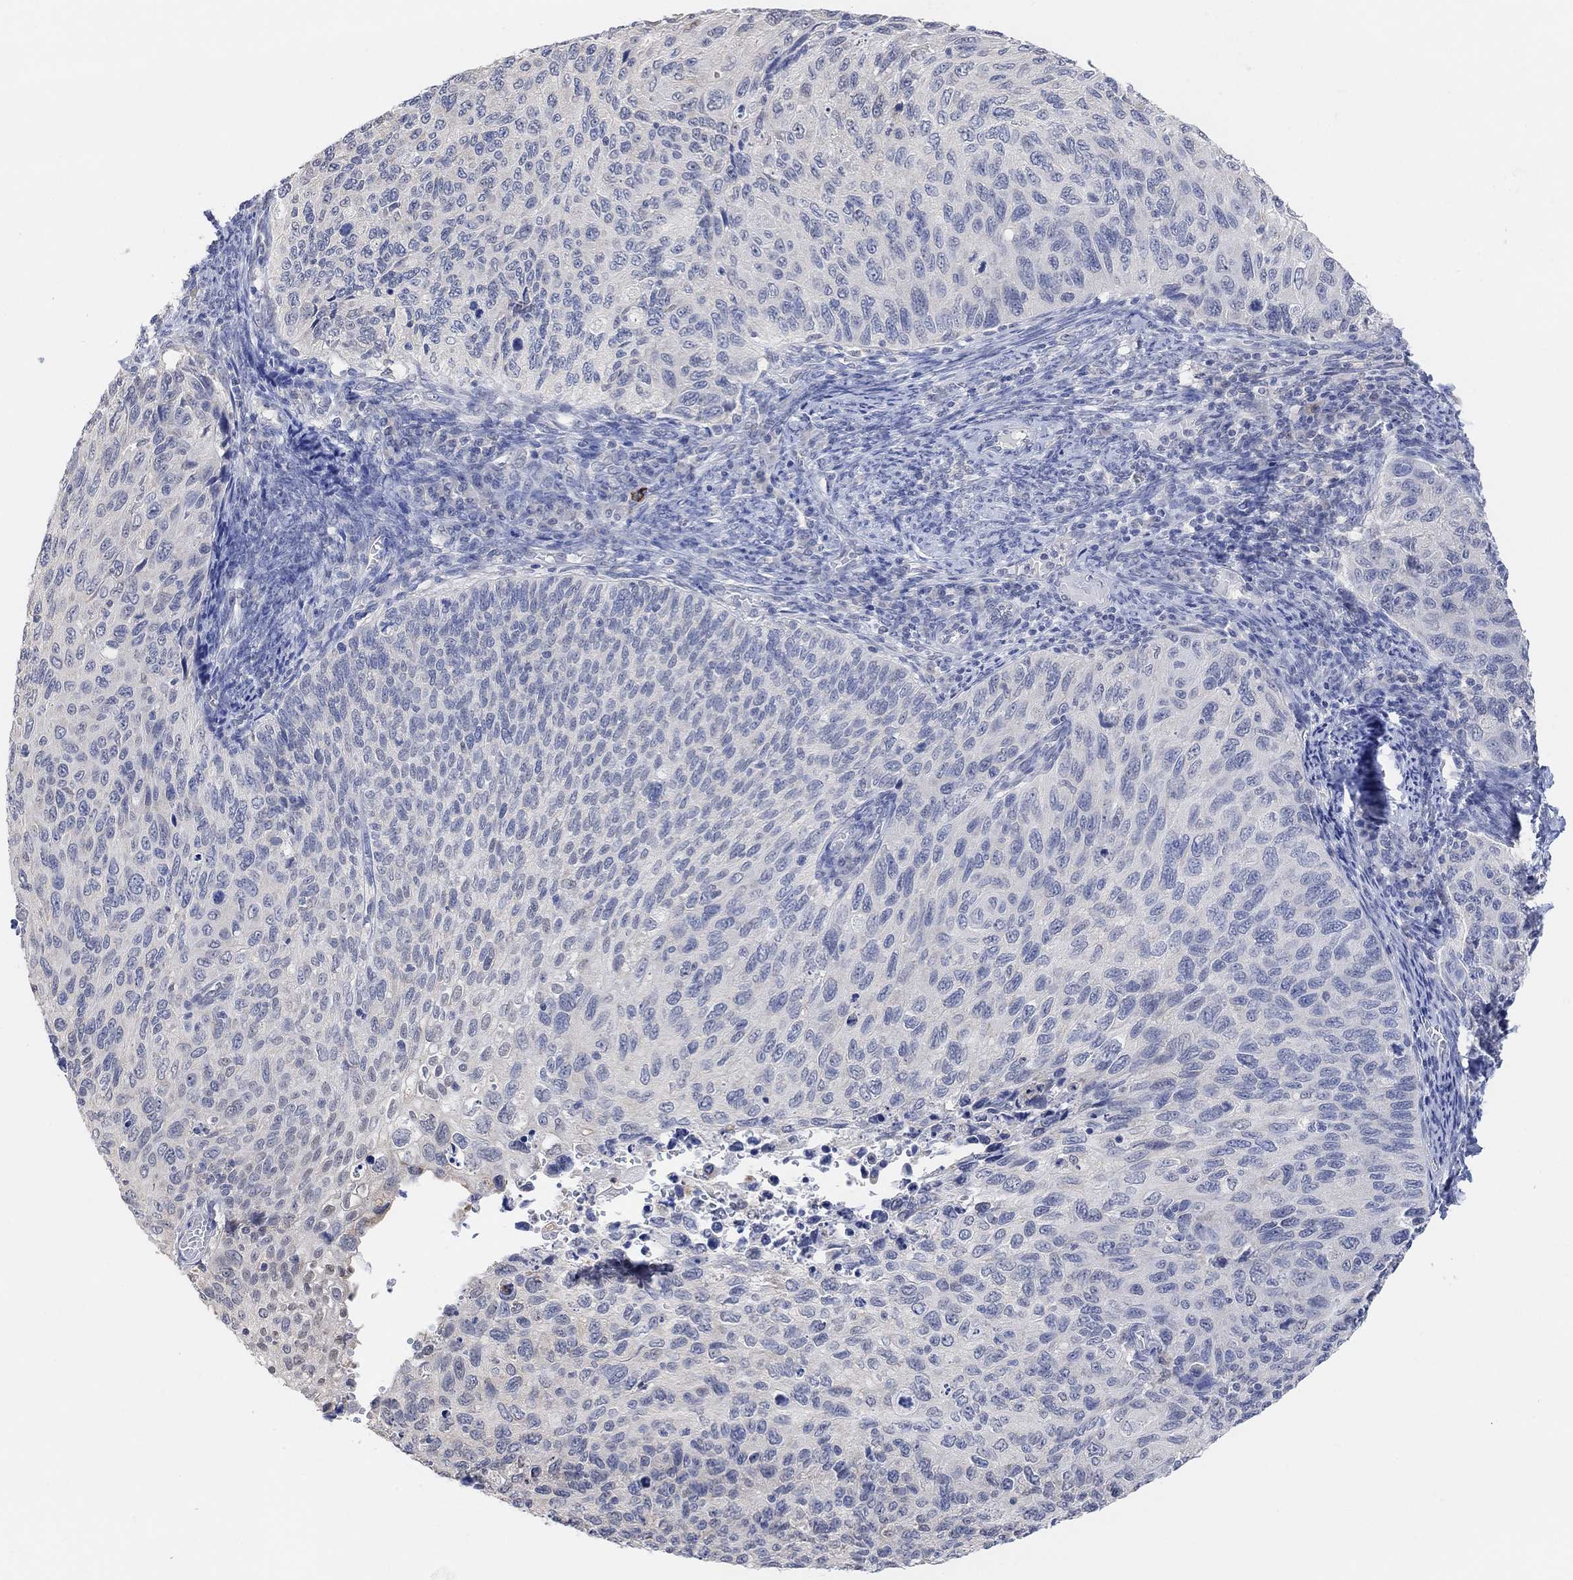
{"staining": {"intensity": "negative", "quantity": "none", "location": "none"}, "tissue": "cervical cancer", "cell_type": "Tumor cells", "image_type": "cancer", "snomed": [{"axis": "morphology", "description": "Squamous cell carcinoma, NOS"}, {"axis": "topography", "description": "Cervix"}], "caption": "Tumor cells are negative for brown protein staining in cervical cancer.", "gene": "MUC1", "patient": {"sex": "female", "age": 70}}